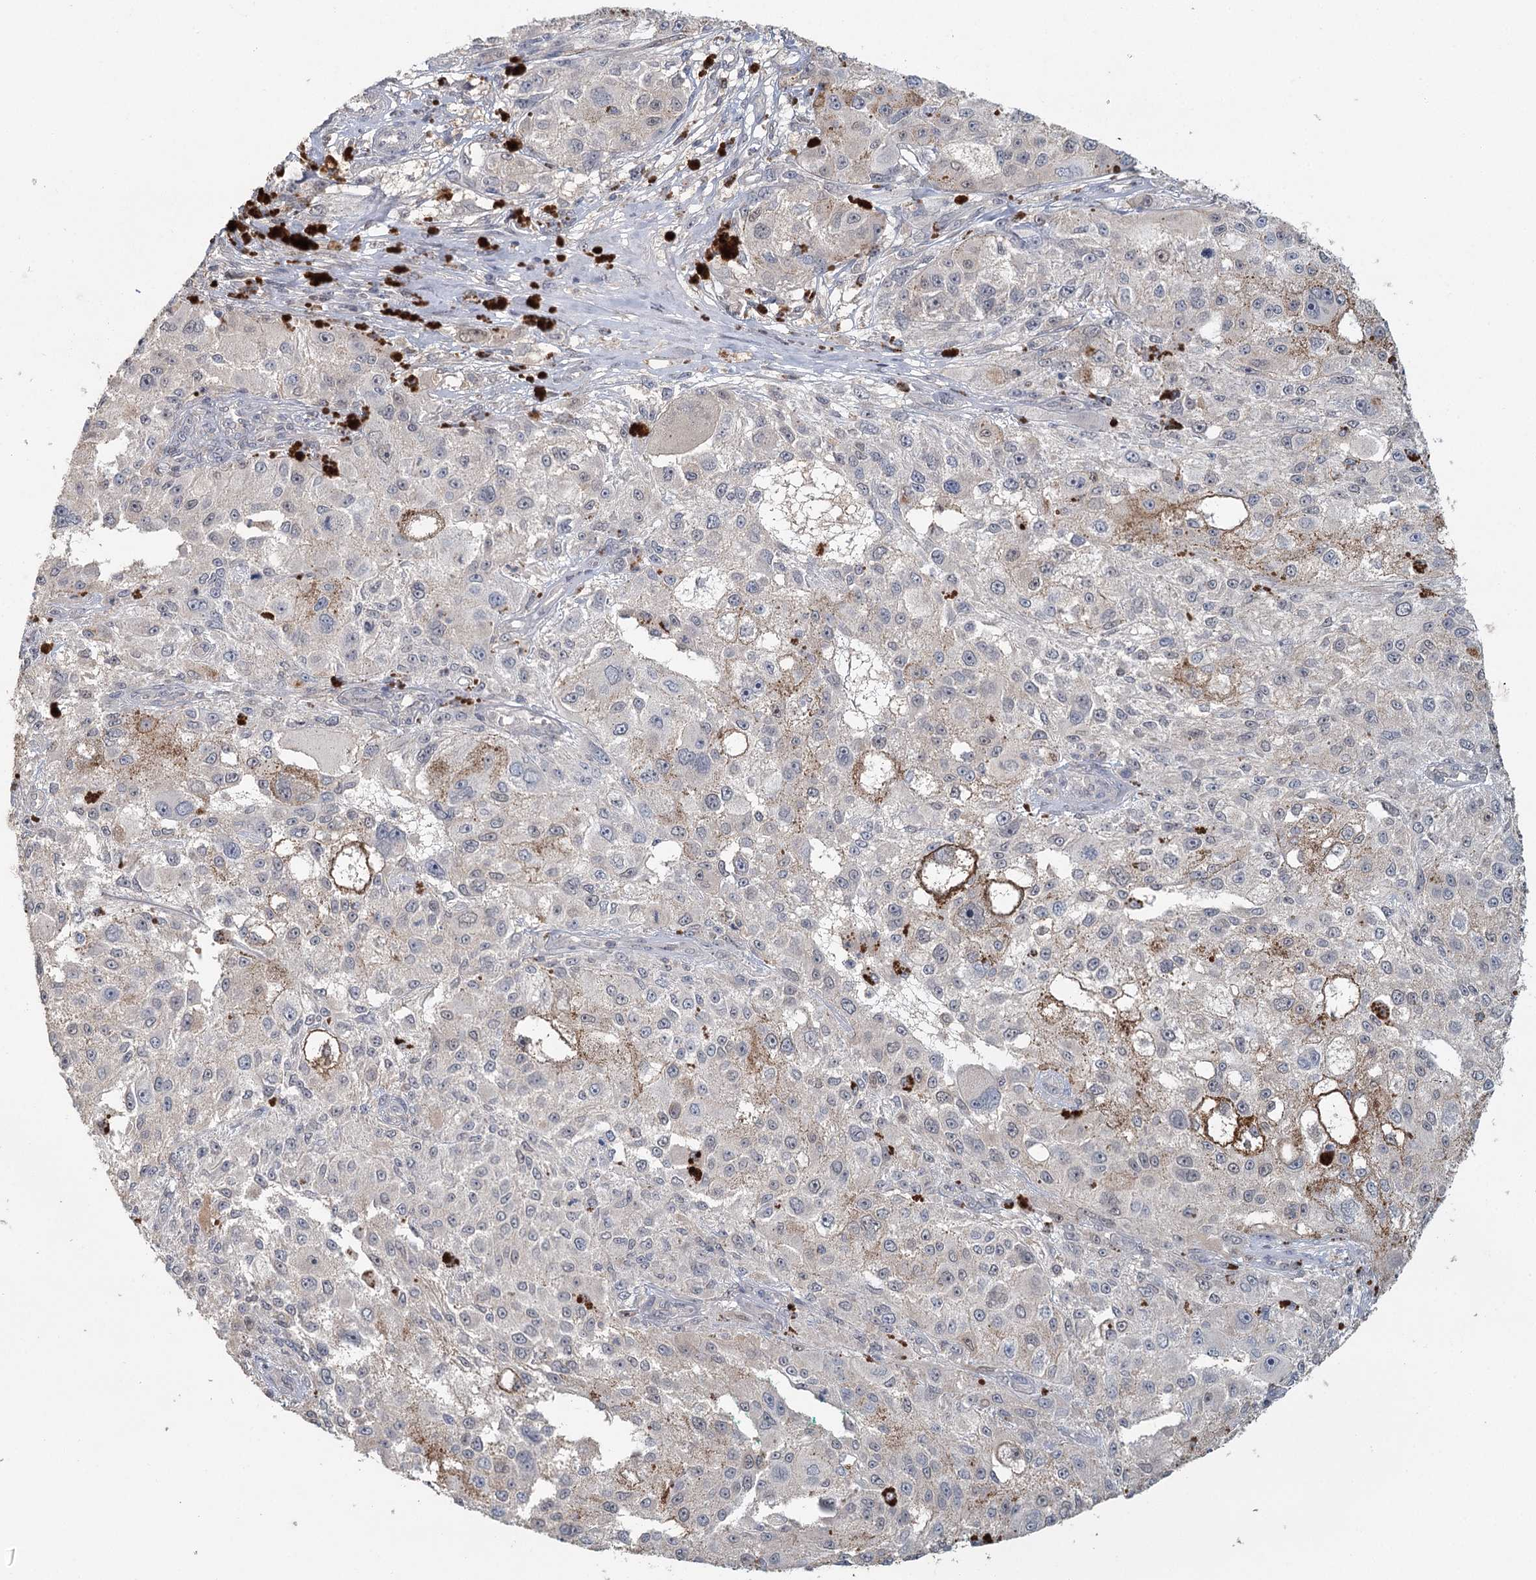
{"staining": {"intensity": "negative", "quantity": "none", "location": "none"}, "tissue": "melanoma", "cell_type": "Tumor cells", "image_type": "cancer", "snomed": [{"axis": "morphology", "description": "Necrosis, NOS"}, {"axis": "morphology", "description": "Malignant melanoma, NOS"}, {"axis": "topography", "description": "Skin"}], "caption": "IHC of human melanoma exhibits no staining in tumor cells.", "gene": "ADK", "patient": {"sex": "female", "age": 87}}